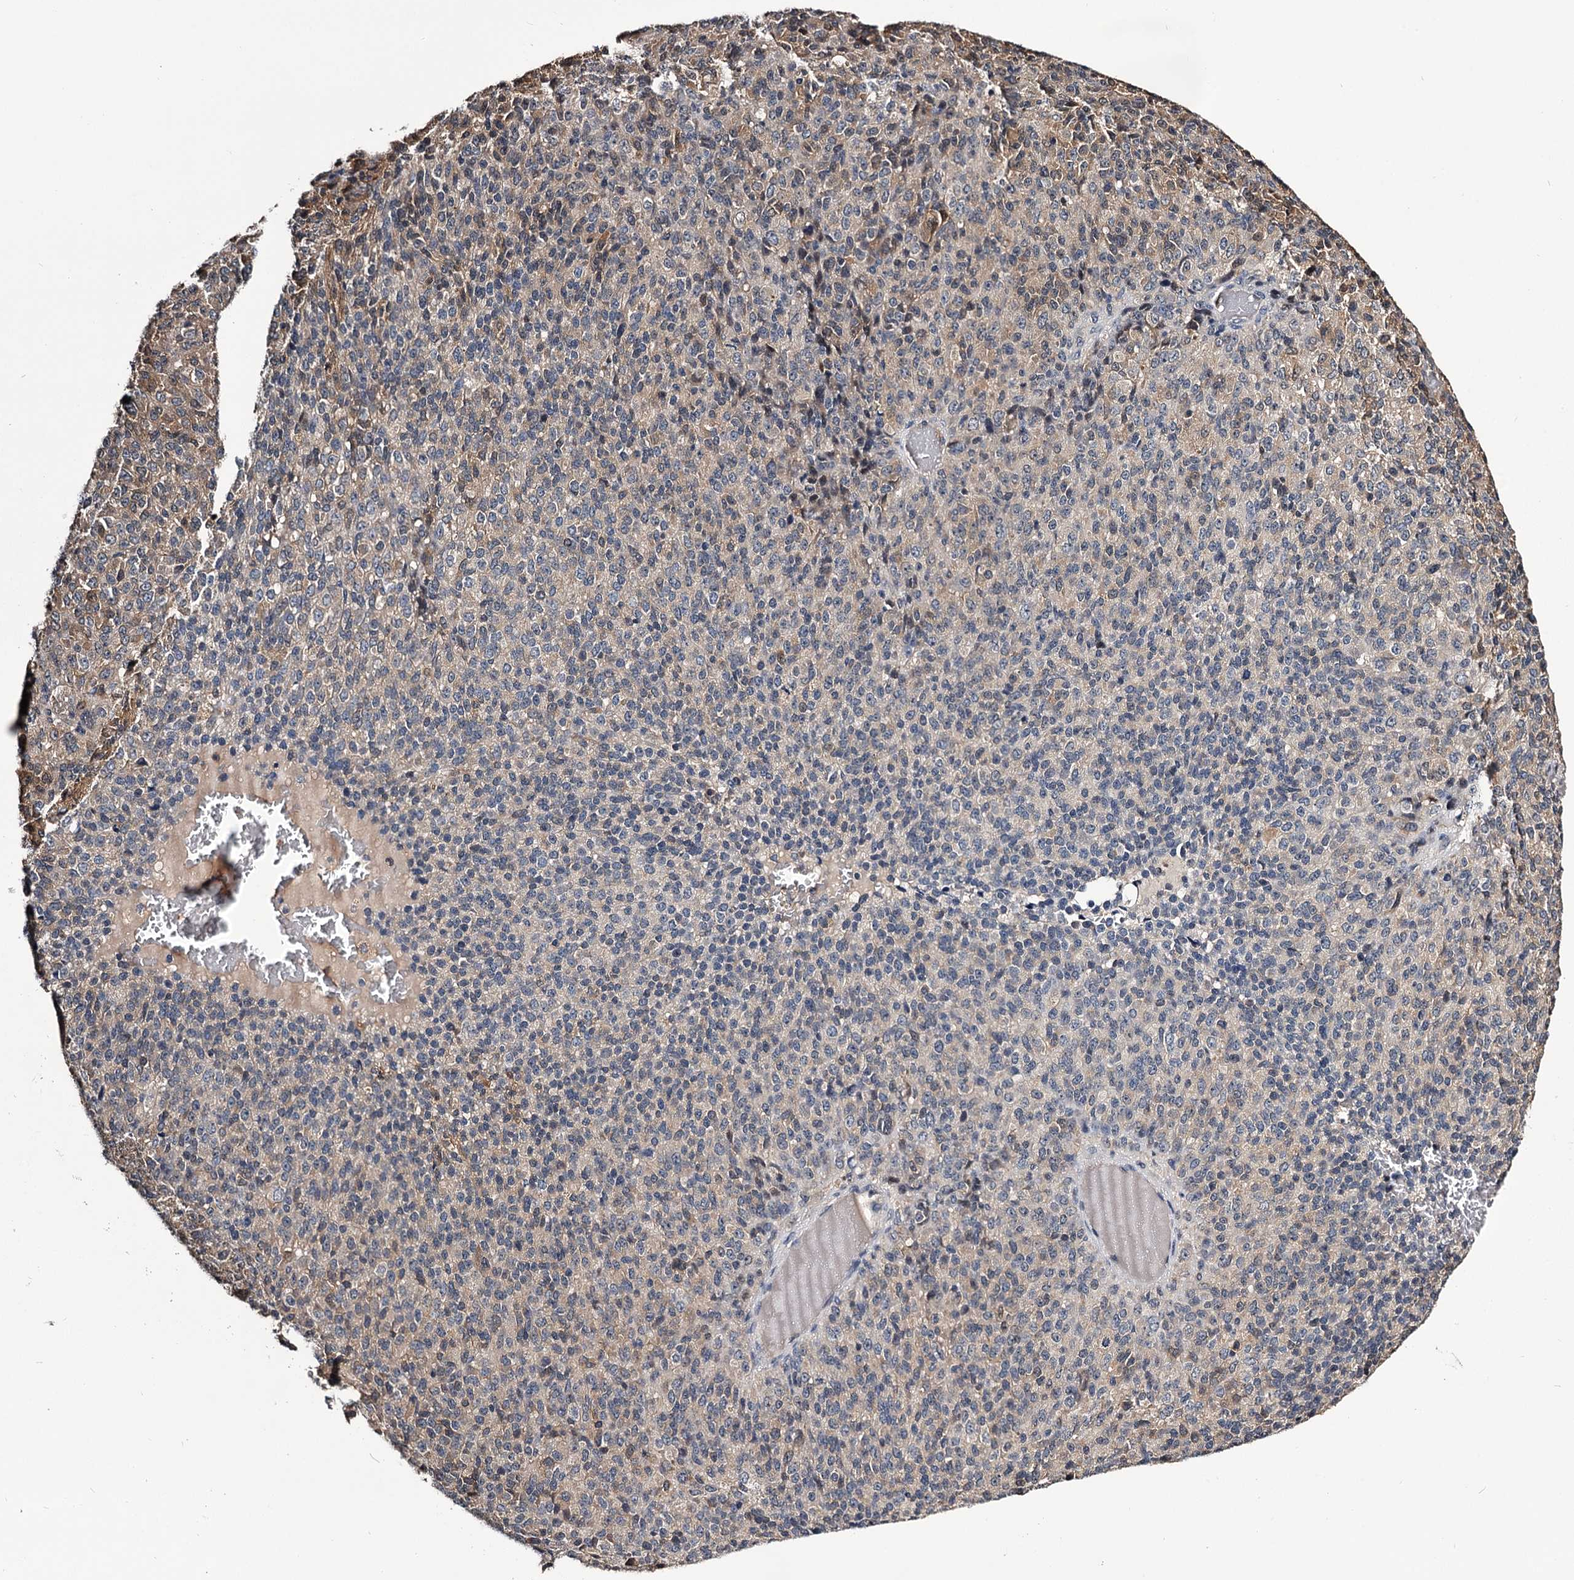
{"staining": {"intensity": "negative", "quantity": "none", "location": "none"}, "tissue": "melanoma", "cell_type": "Tumor cells", "image_type": "cancer", "snomed": [{"axis": "morphology", "description": "Malignant melanoma, Metastatic site"}, {"axis": "topography", "description": "Brain"}], "caption": "Tumor cells show no significant staining in melanoma. The staining is performed using DAB (3,3'-diaminobenzidine) brown chromogen with nuclei counter-stained in using hematoxylin.", "gene": "GSTO1", "patient": {"sex": "female", "age": 56}}